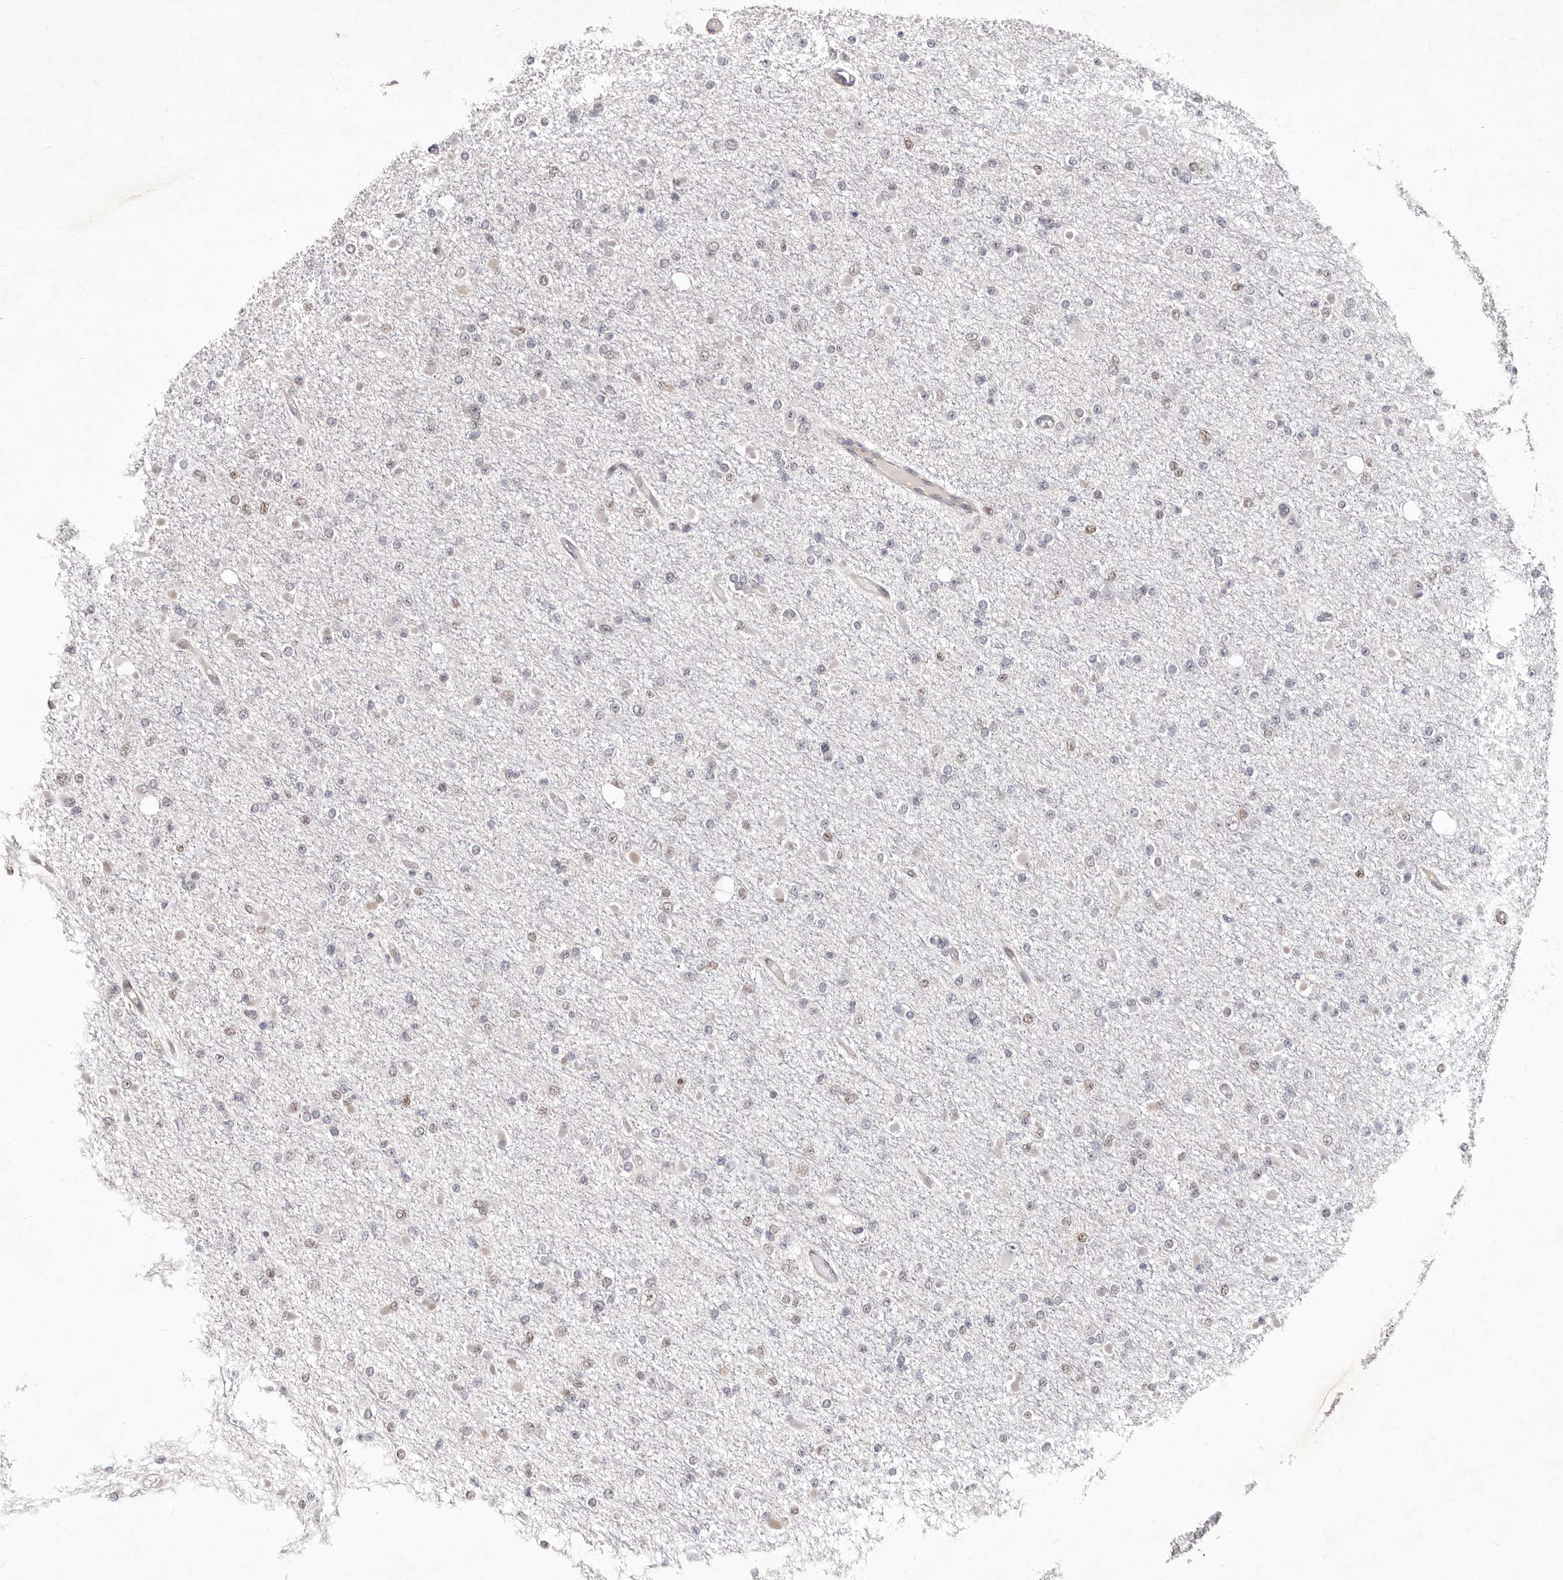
{"staining": {"intensity": "weak", "quantity": "<25%", "location": "nuclear"}, "tissue": "glioma", "cell_type": "Tumor cells", "image_type": "cancer", "snomed": [{"axis": "morphology", "description": "Glioma, malignant, Low grade"}, {"axis": "topography", "description": "Brain"}], "caption": "Tumor cells are negative for brown protein staining in malignant low-grade glioma.", "gene": "GLRX3", "patient": {"sex": "female", "age": 22}}